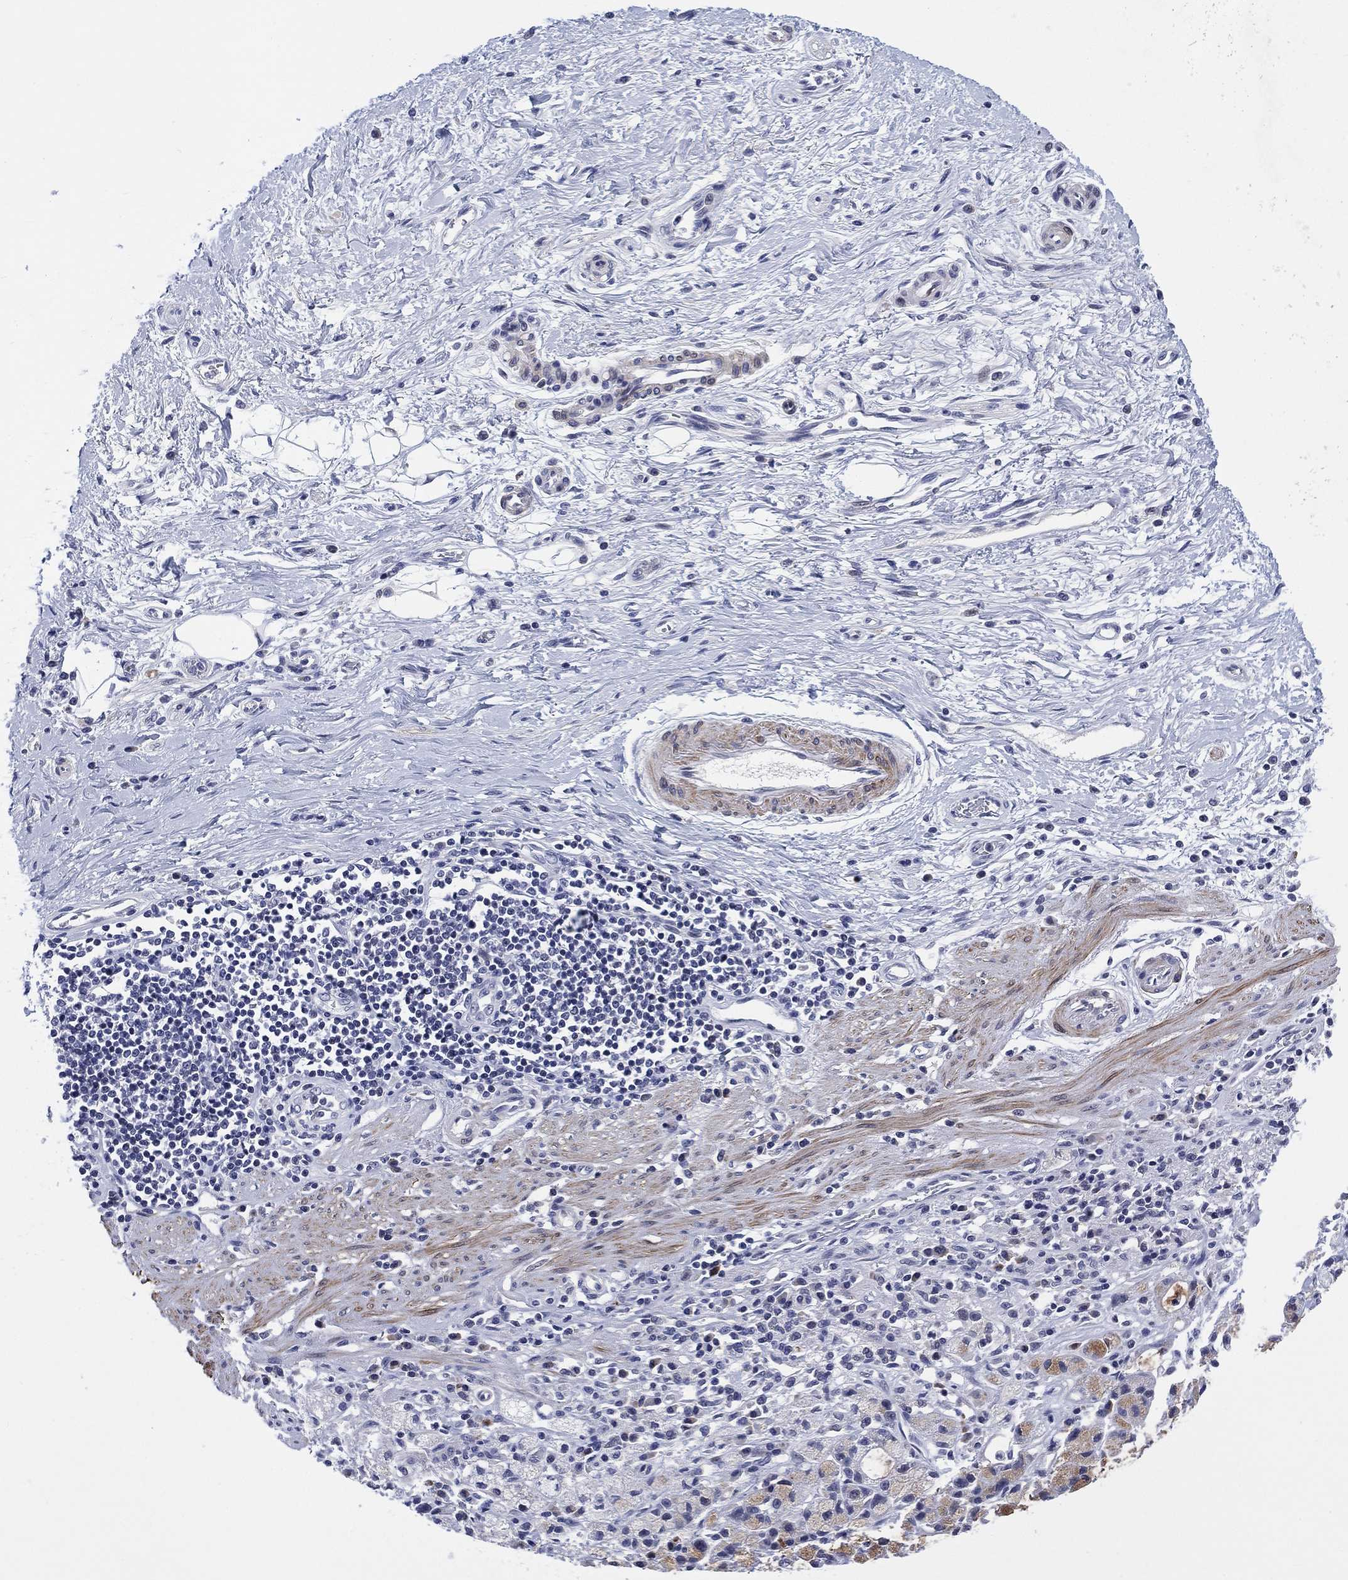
{"staining": {"intensity": "negative", "quantity": "none", "location": "none"}, "tissue": "stomach cancer", "cell_type": "Tumor cells", "image_type": "cancer", "snomed": [{"axis": "morphology", "description": "Adenocarcinoma, NOS"}, {"axis": "topography", "description": "Stomach"}], "caption": "A high-resolution histopathology image shows IHC staining of stomach cancer, which reveals no significant staining in tumor cells. Nuclei are stained in blue.", "gene": "CLIP3", "patient": {"sex": "male", "age": 58}}